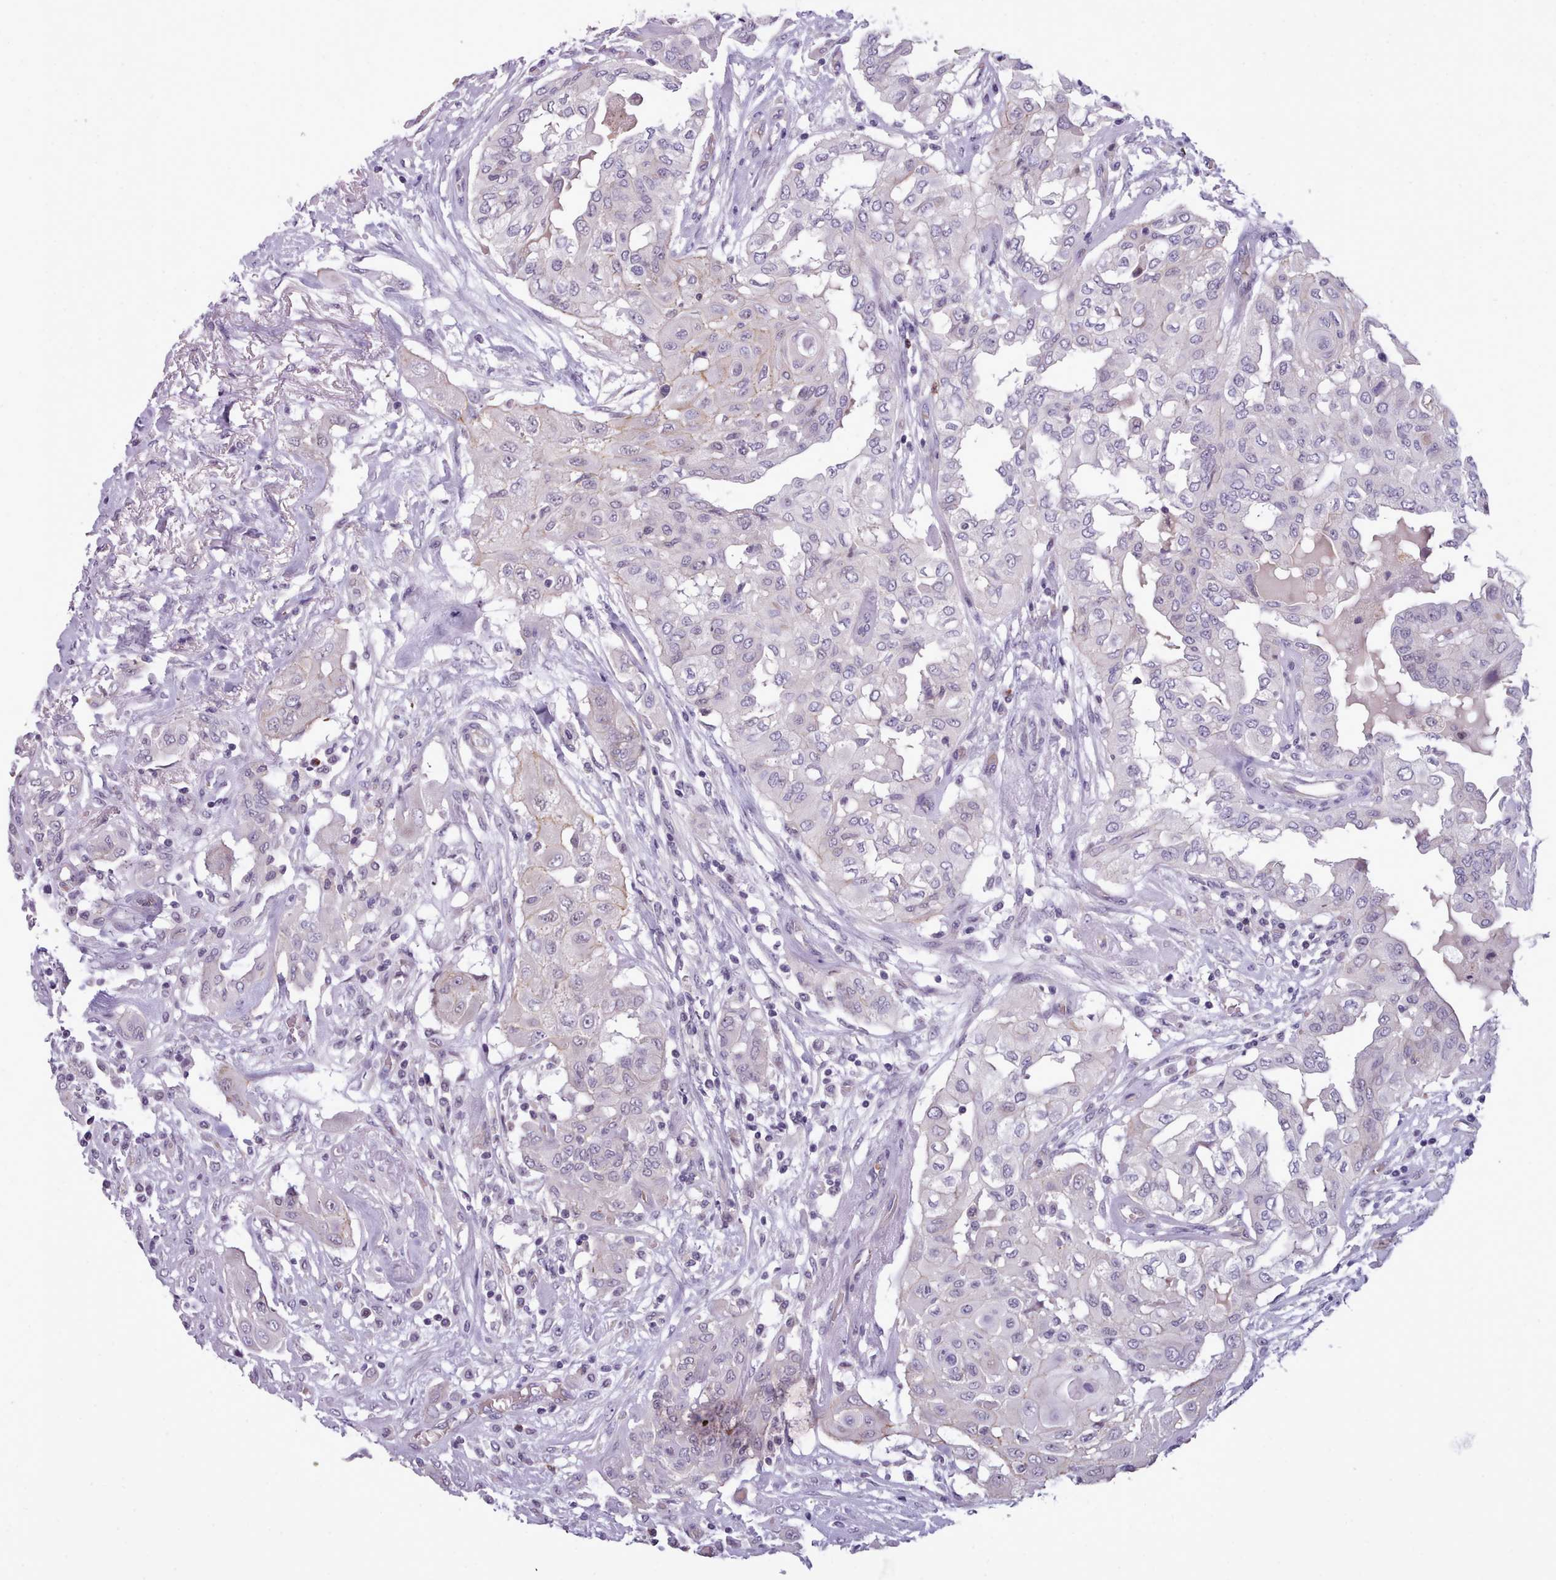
{"staining": {"intensity": "negative", "quantity": "none", "location": "none"}, "tissue": "thyroid cancer", "cell_type": "Tumor cells", "image_type": "cancer", "snomed": [{"axis": "morphology", "description": "Papillary adenocarcinoma, NOS"}, {"axis": "topography", "description": "Thyroid gland"}], "caption": "This is an immunohistochemistry micrograph of human thyroid cancer (papillary adenocarcinoma). There is no staining in tumor cells.", "gene": "KCTD16", "patient": {"sex": "female", "age": 59}}